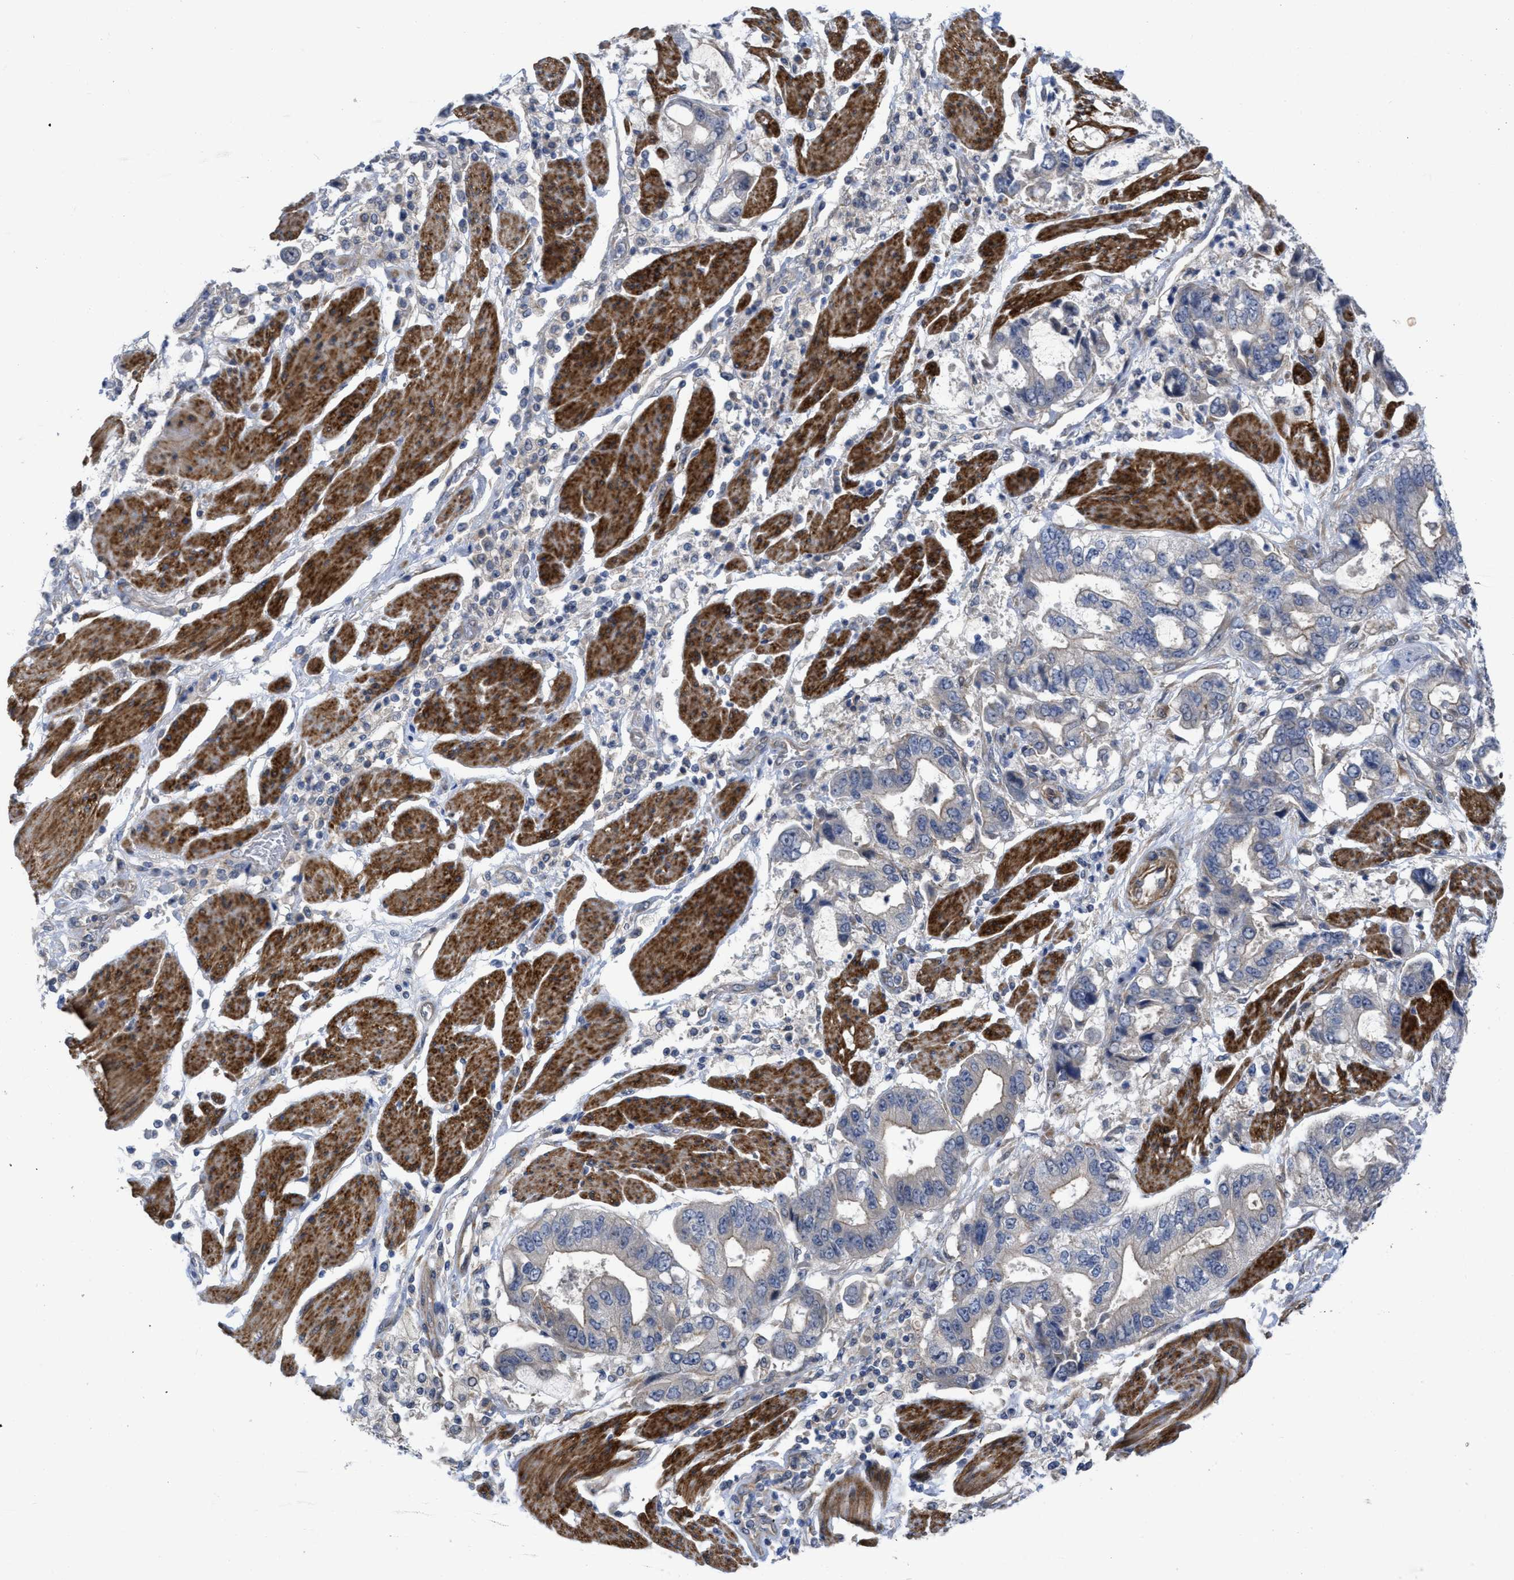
{"staining": {"intensity": "negative", "quantity": "none", "location": "none"}, "tissue": "stomach cancer", "cell_type": "Tumor cells", "image_type": "cancer", "snomed": [{"axis": "morphology", "description": "Normal tissue, NOS"}, {"axis": "morphology", "description": "Adenocarcinoma, NOS"}, {"axis": "topography", "description": "Stomach"}], "caption": "Immunohistochemistry (IHC) photomicrograph of stomach cancer stained for a protein (brown), which displays no positivity in tumor cells.", "gene": "ARHGEF26", "patient": {"sex": "male", "age": 62}}